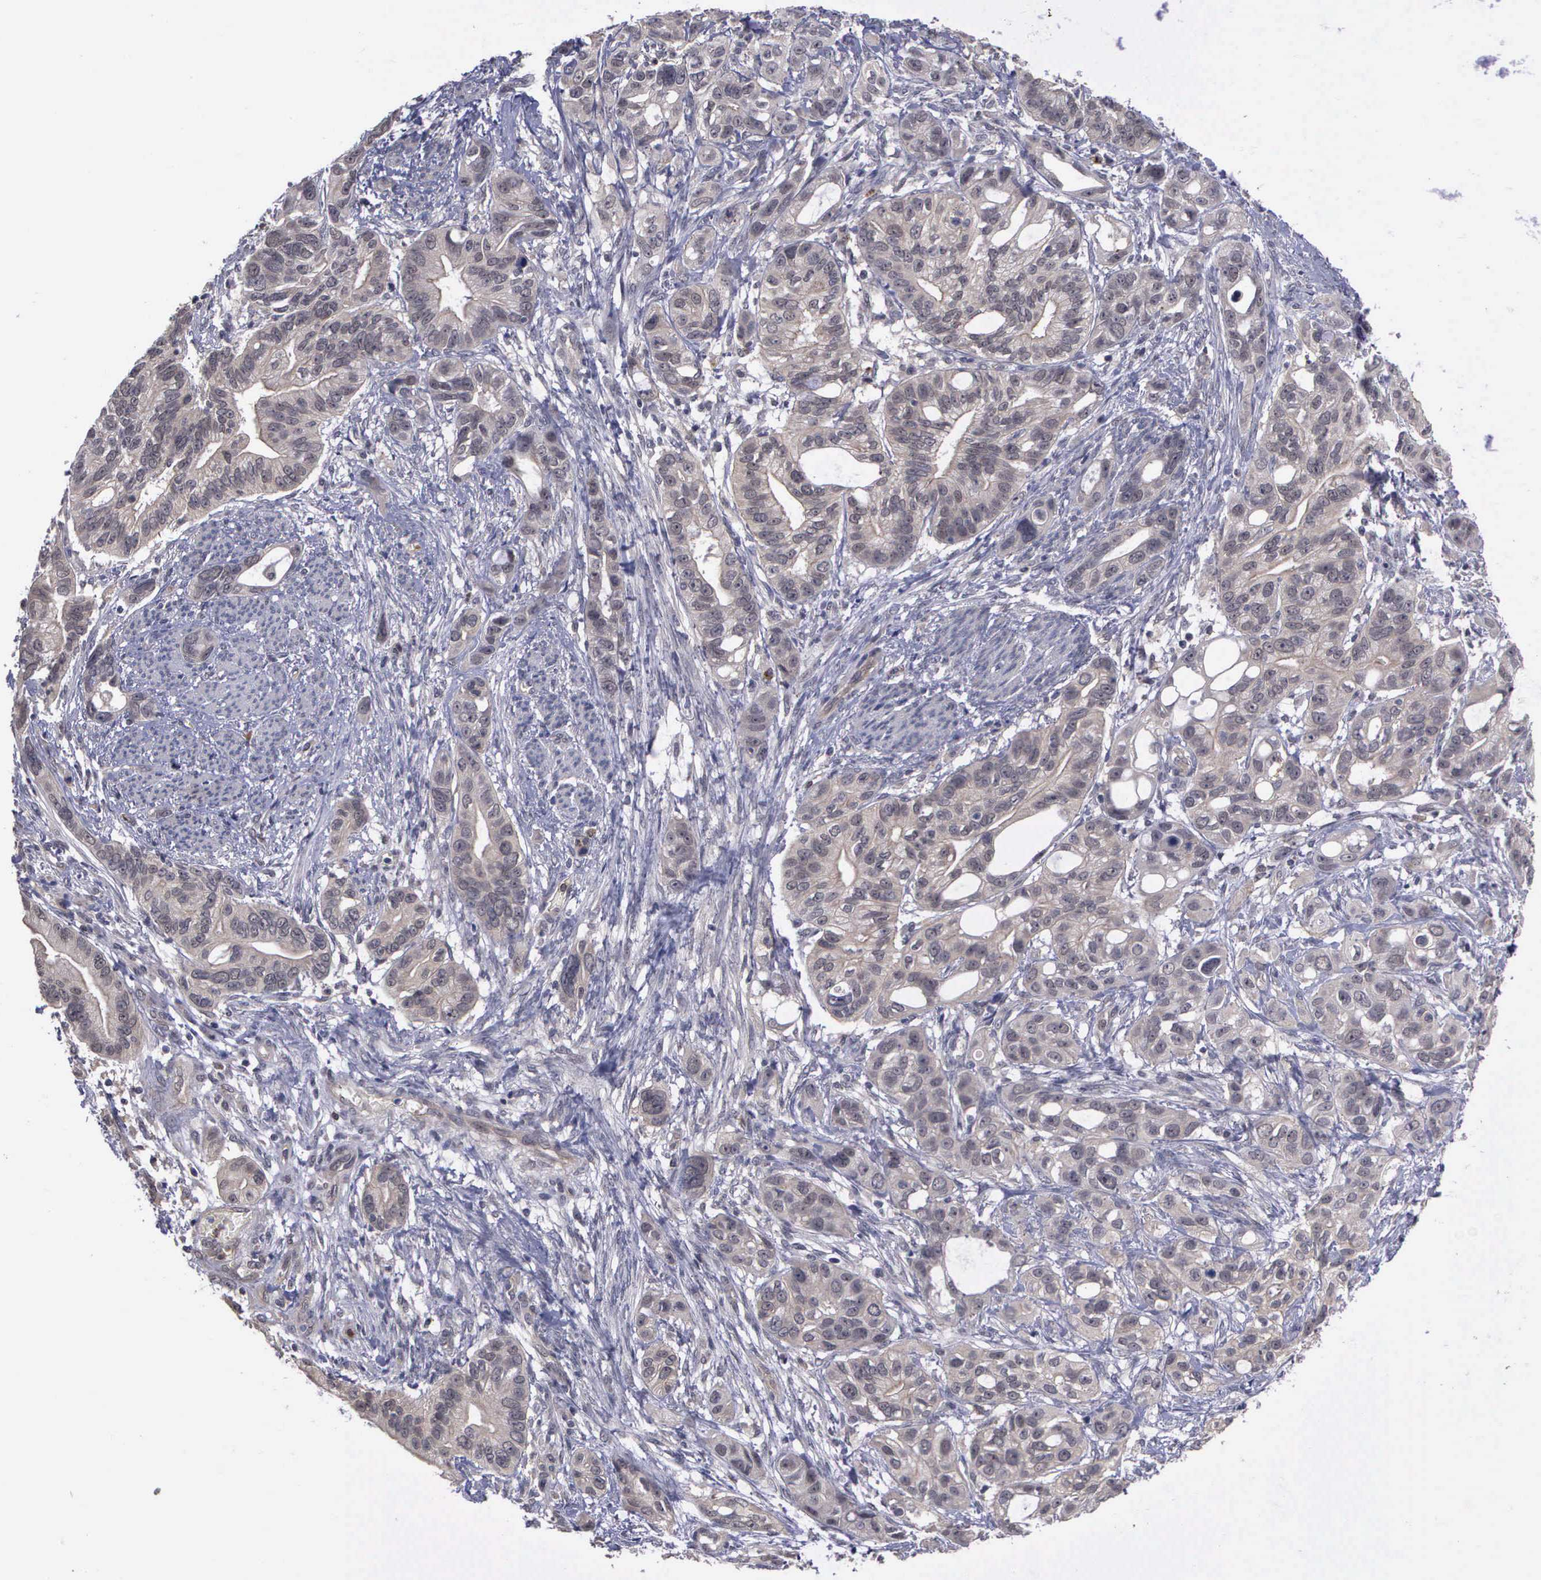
{"staining": {"intensity": "weak", "quantity": "25%-75%", "location": "cytoplasmic/membranous"}, "tissue": "stomach cancer", "cell_type": "Tumor cells", "image_type": "cancer", "snomed": [{"axis": "morphology", "description": "Adenocarcinoma, NOS"}, {"axis": "topography", "description": "Stomach, upper"}], "caption": "A high-resolution micrograph shows immunohistochemistry staining of stomach cancer (adenocarcinoma), which displays weak cytoplasmic/membranous expression in approximately 25%-75% of tumor cells.", "gene": "MAP3K9", "patient": {"sex": "male", "age": 47}}